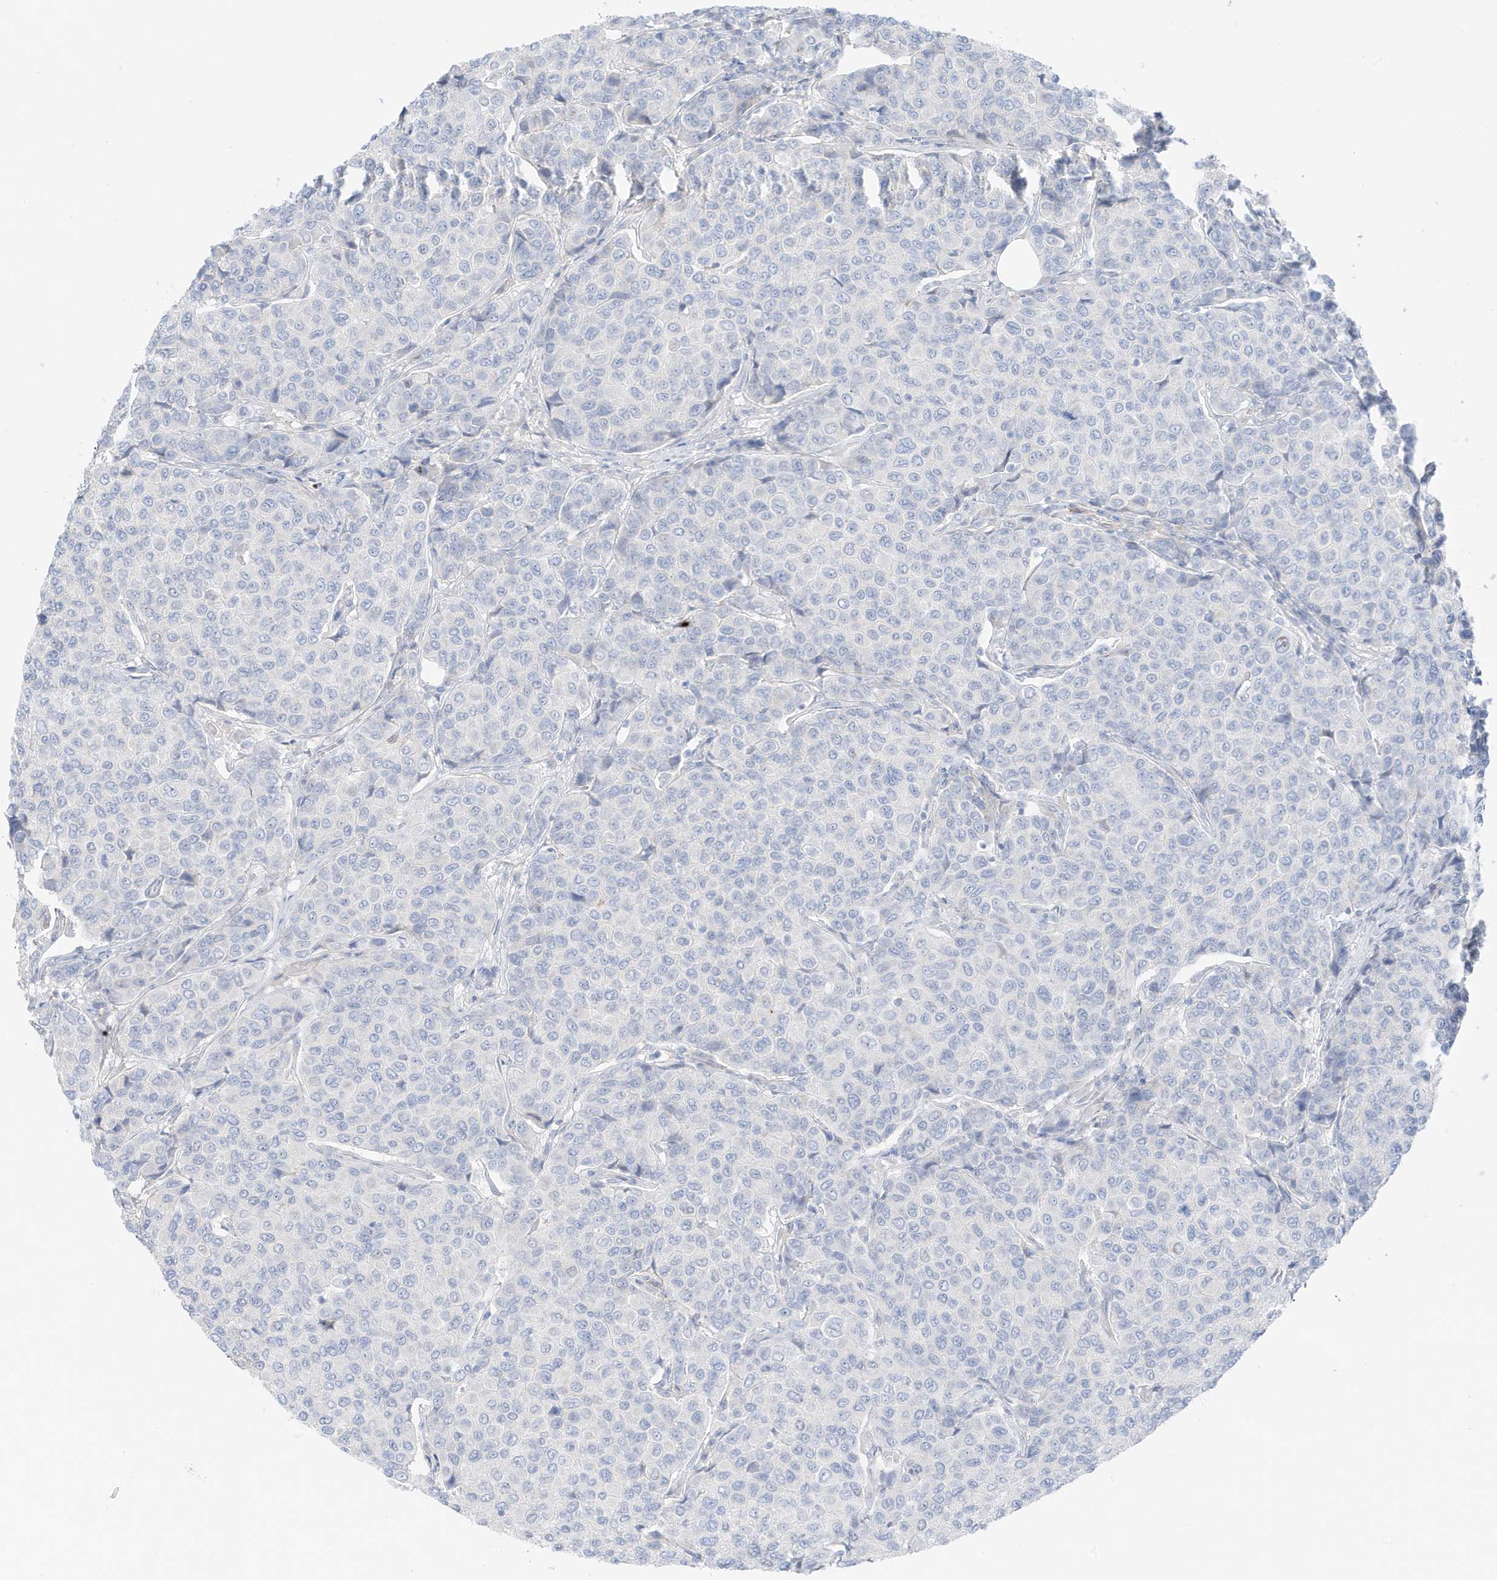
{"staining": {"intensity": "negative", "quantity": "none", "location": "none"}, "tissue": "breast cancer", "cell_type": "Tumor cells", "image_type": "cancer", "snomed": [{"axis": "morphology", "description": "Duct carcinoma"}, {"axis": "topography", "description": "Breast"}], "caption": "Photomicrograph shows no significant protein expression in tumor cells of intraductal carcinoma (breast). (Brightfield microscopy of DAB (3,3'-diaminobenzidine) immunohistochemistry at high magnification).", "gene": "SLC22A13", "patient": {"sex": "female", "age": 55}}